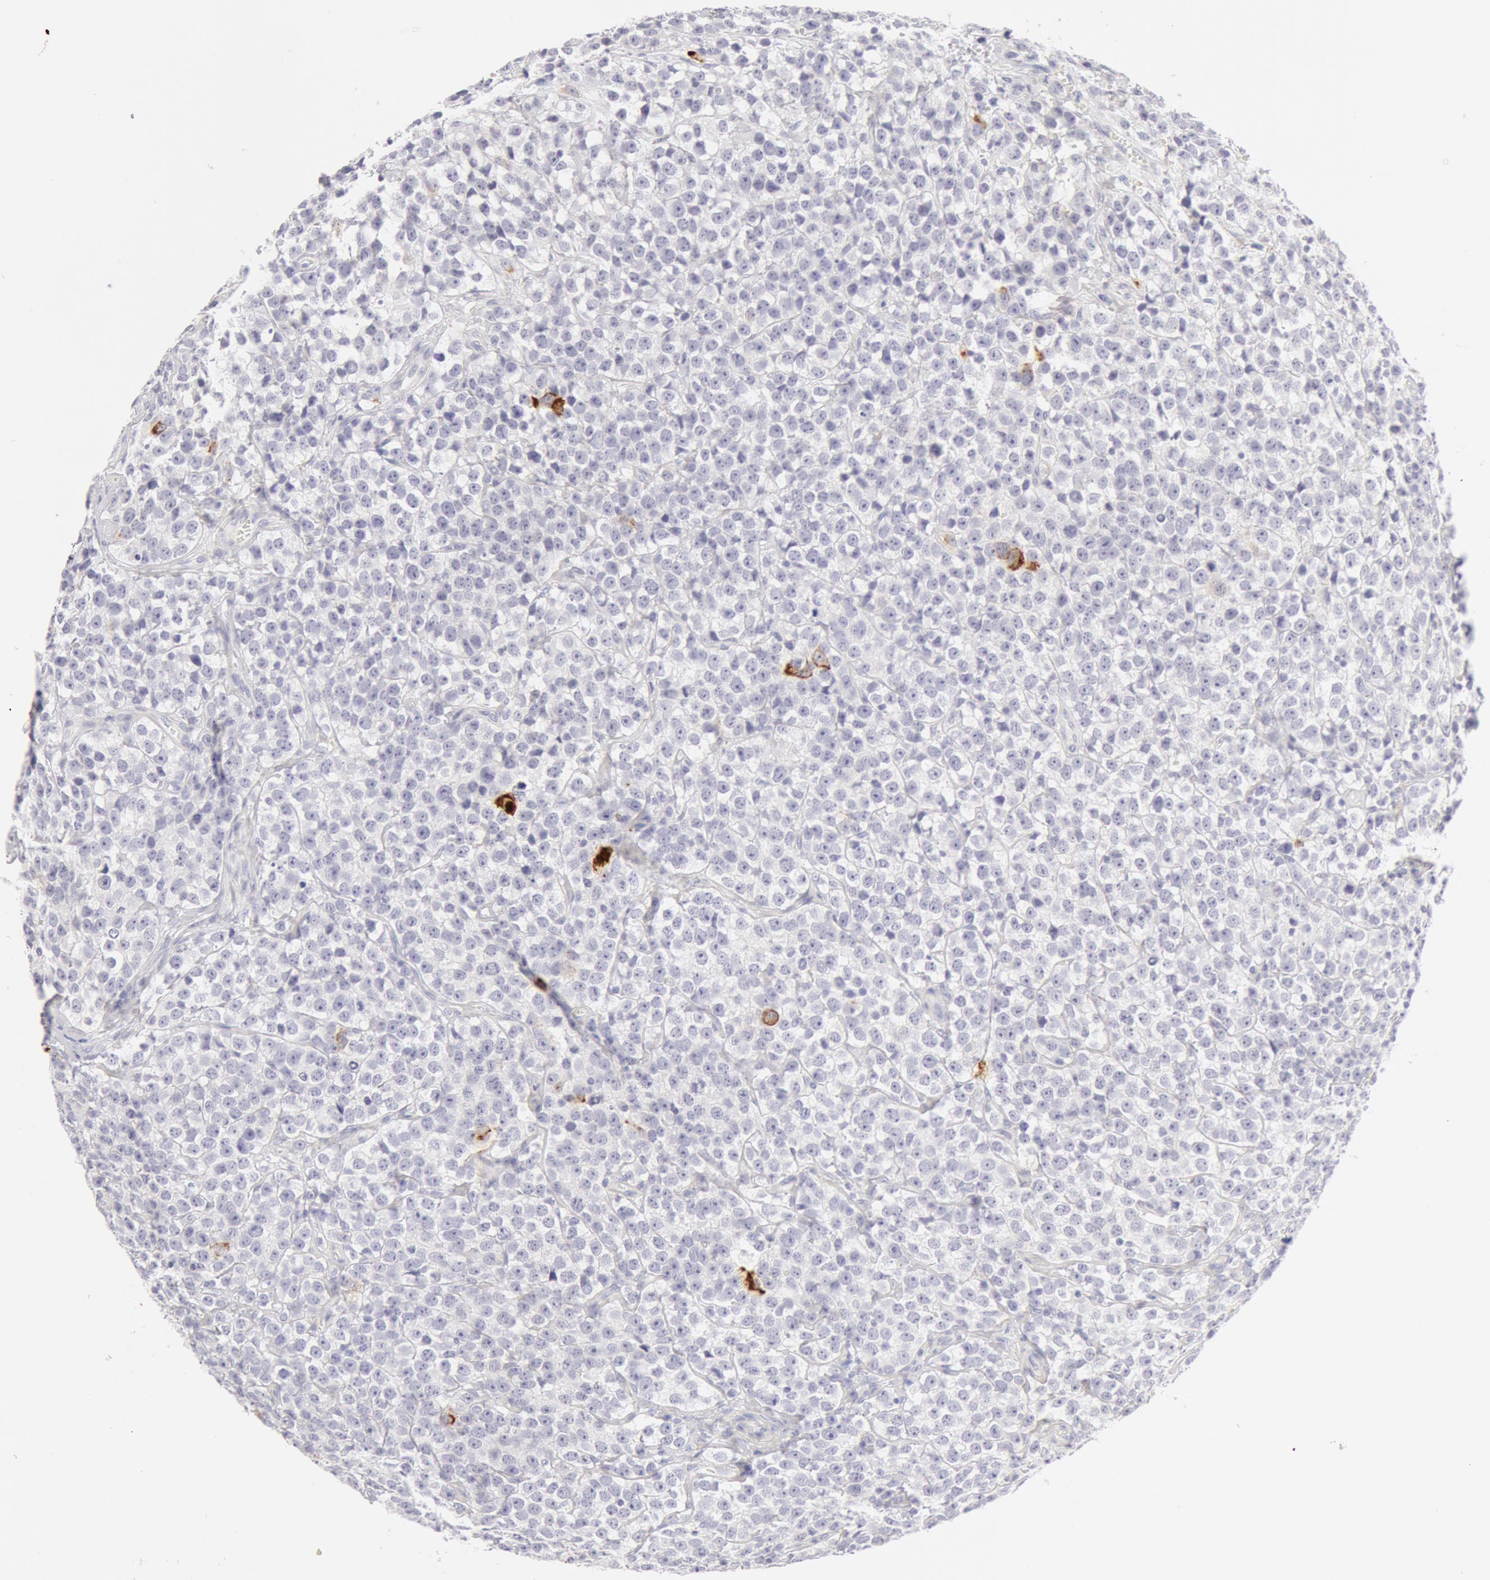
{"staining": {"intensity": "negative", "quantity": "none", "location": "none"}, "tissue": "testis cancer", "cell_type": "Tumor cells", "image_type": "cancer", "snomed": [{"axis": "morphology", "description": "Seminoma, NOS"}, {"axis": "topography", "description": "Testis"}], "caption": "The IHC photomicrograph has no significant staining in tumor cells of testis seminoma tissue.", "gene": "KRT8", "patient": {"sex": "male", "age": 25}}